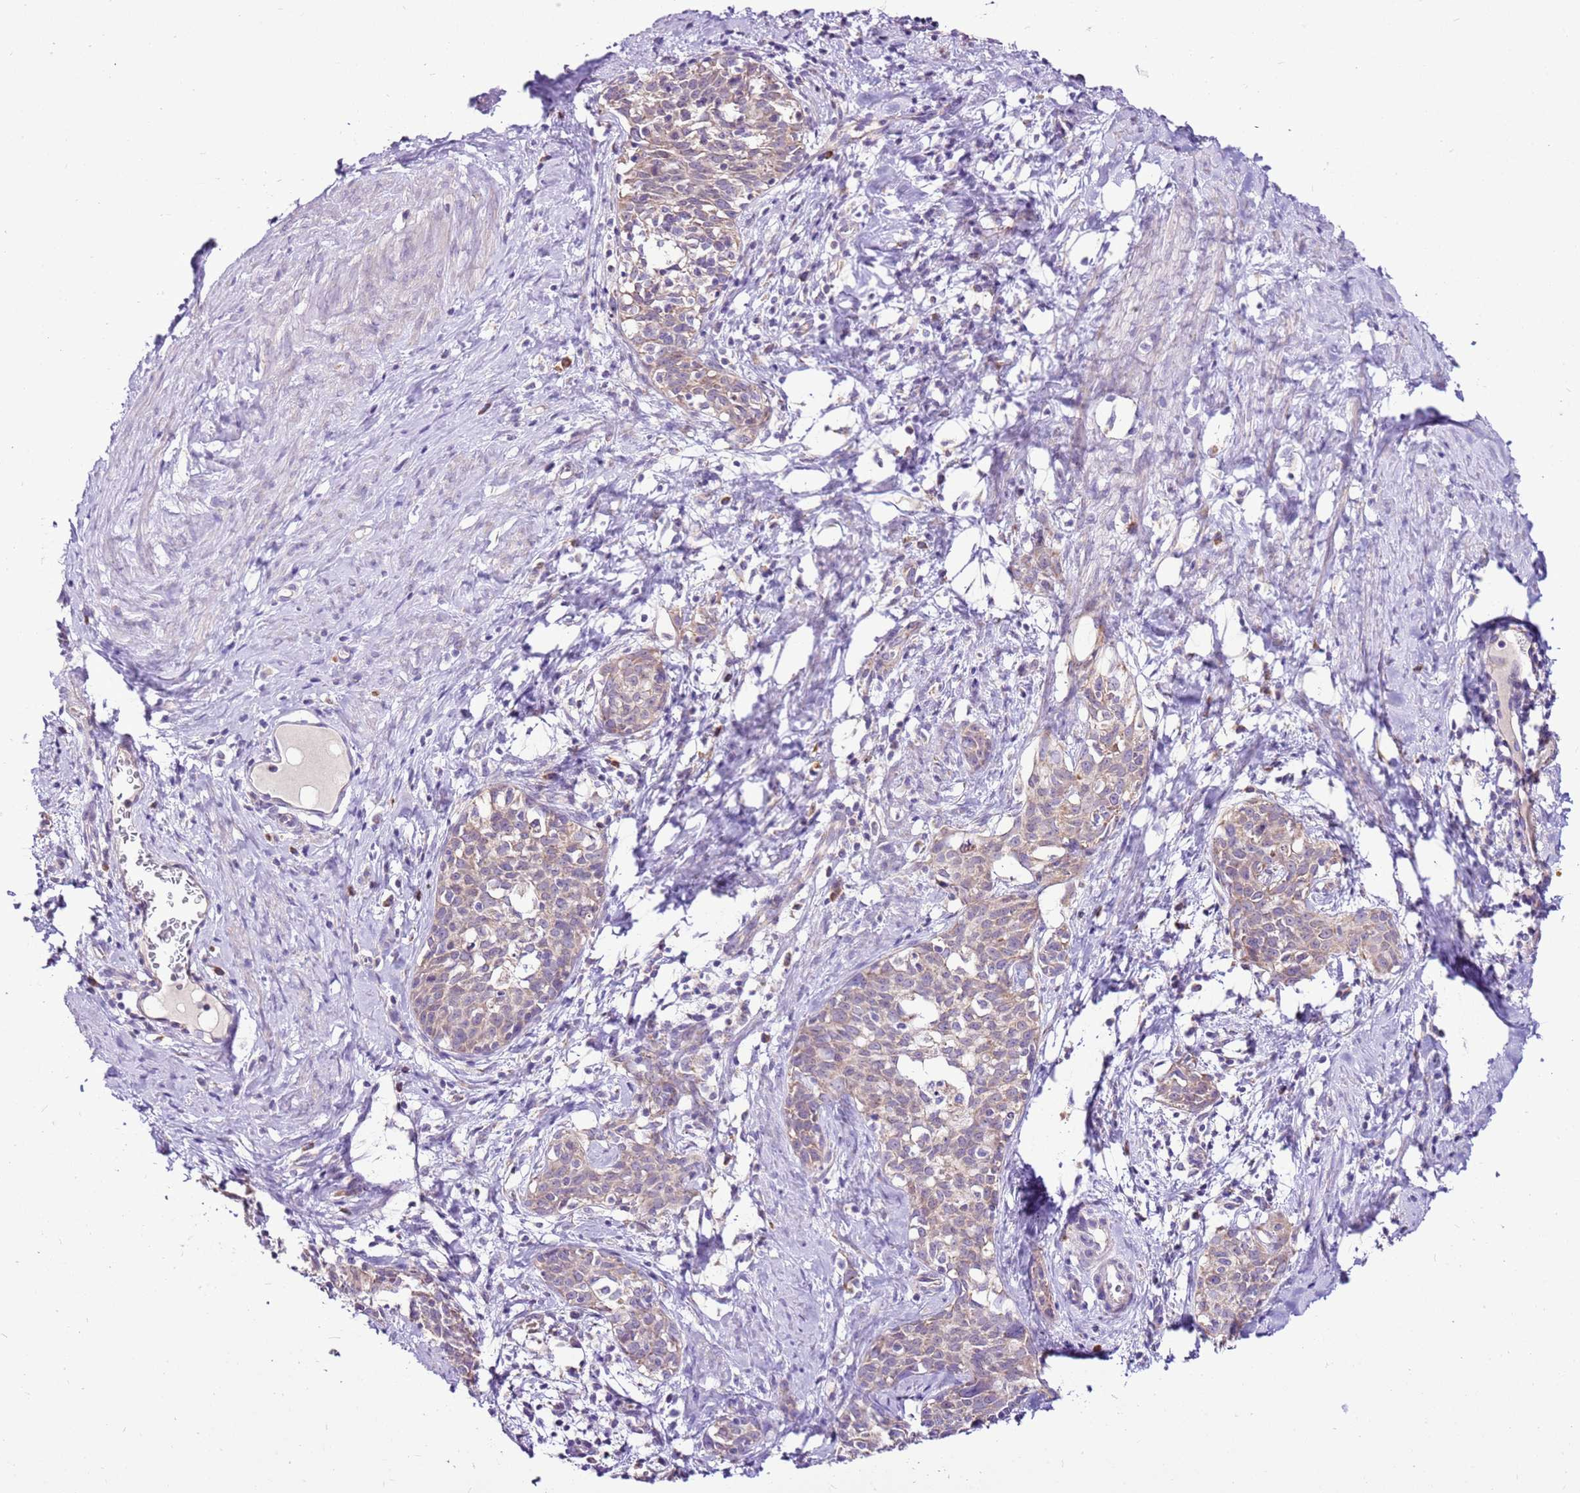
{"staining": {"intensity": "weak", "quantity": "25%-75%", "location": "cytoplasmic/membranous"}, "tissue": "cervical cancer", "cell_type": "Tumor cells", "image_type": "cancer", "snomed": [{"axis": "morphology", "description": "Squamous cell carcinoma, NOS"}, {"axis": "topography", "description": "Cervix"}], "caption": "Immunohistochemical staining of cervical cancer demonstrates low levels of weak cytoplasmic/membranous protein staining in about 25%-75% of tumor cells. (brown staining indicates protein expression, while blue staining denotes nuclei).", "gene": "MRPL36", "patient": {"sex": "female", "age": 52}}